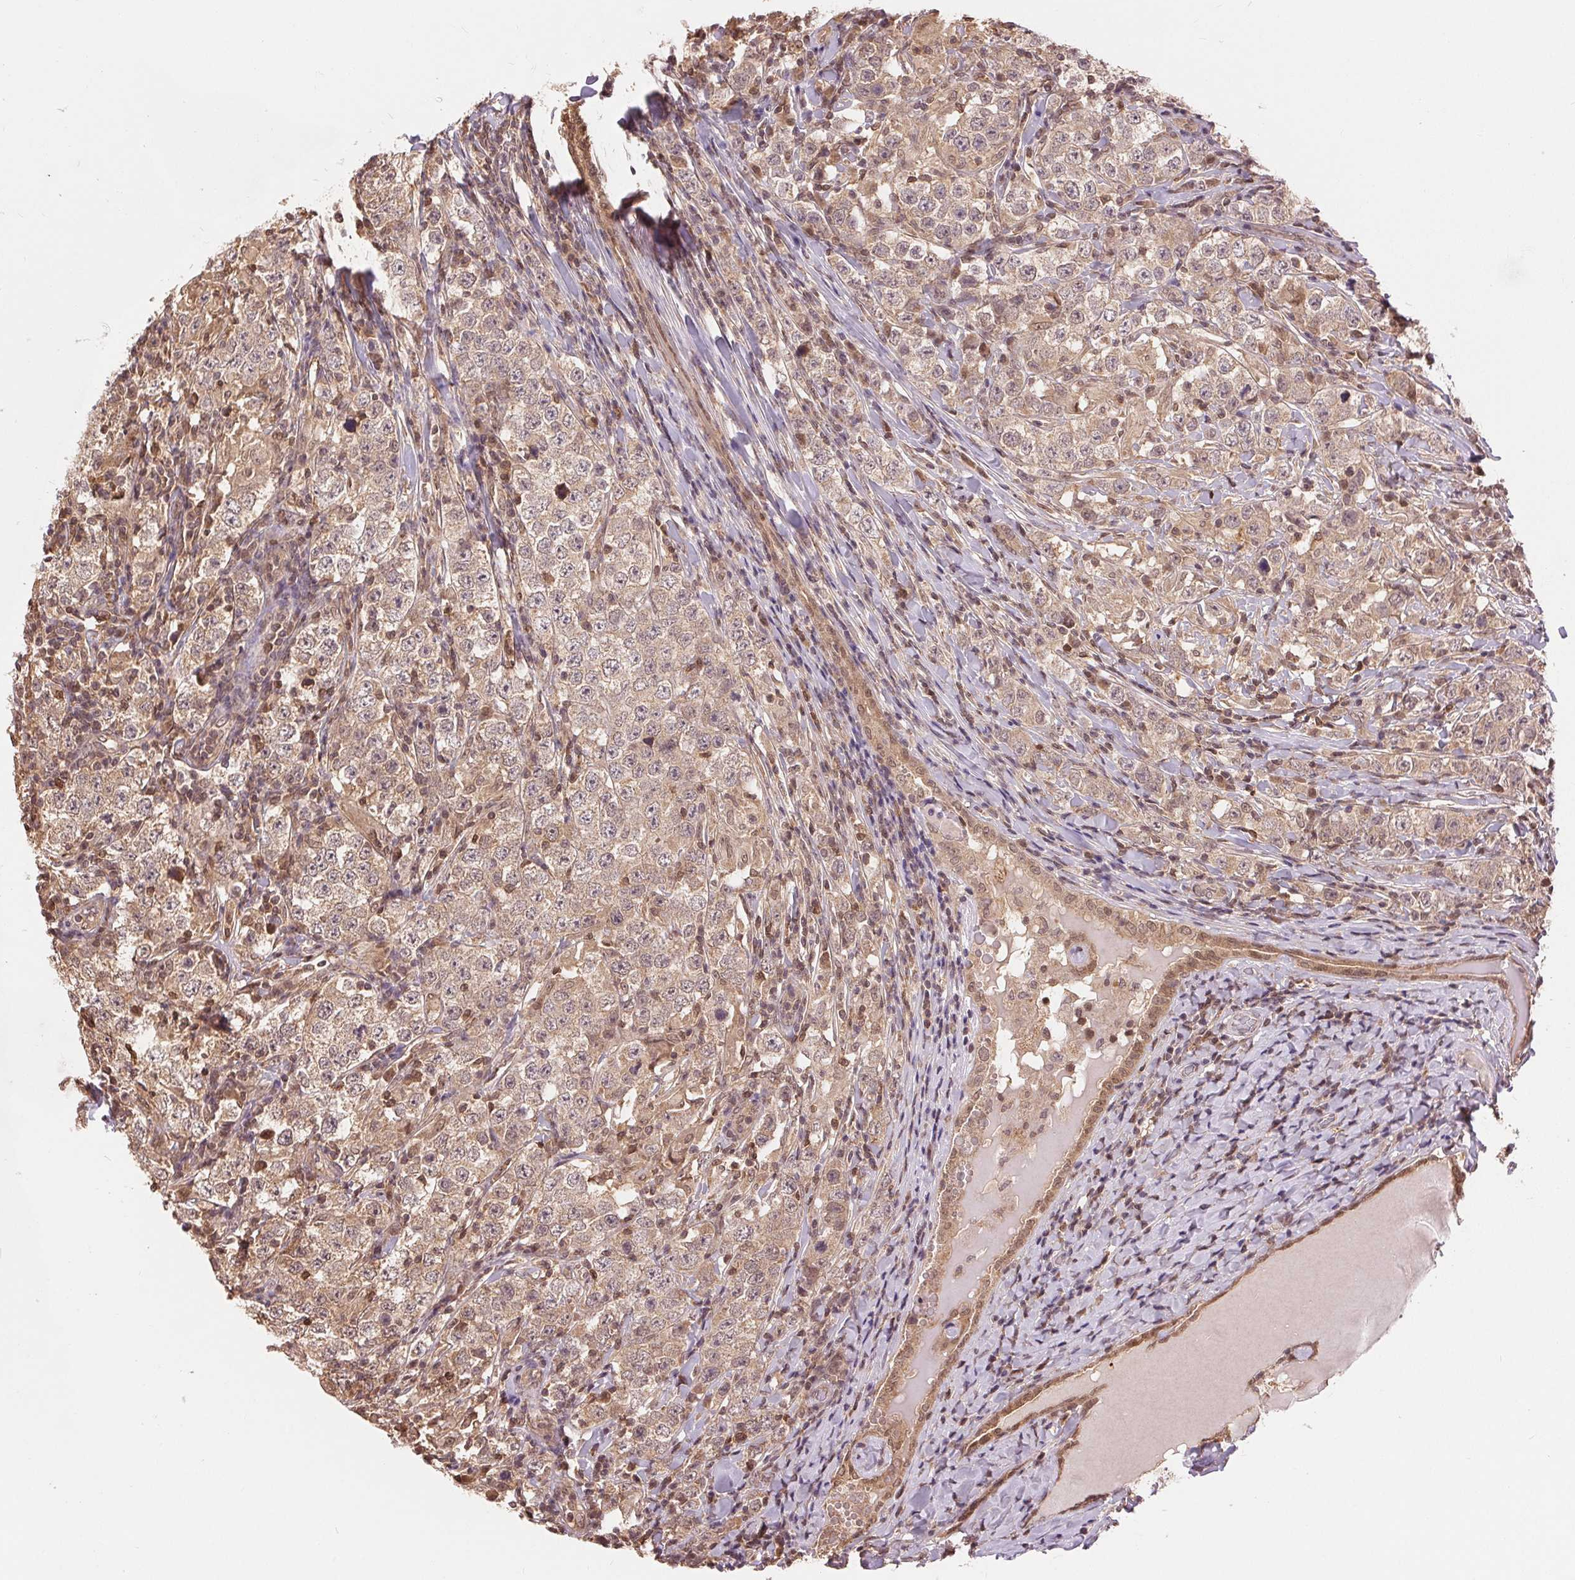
{"staining": {"intensity": "weak", "quantity": ">75%", "location": "cytoplasmic/membranous"}, "tissue": "testis cancer", "cell_type": "Tumor cells", "image_type": "cancer", "snomed": [{"axis": "morphology", "description": "Seminoma, NOS"}, {"axis": "morphology", "description": "Carcinoma, Embryonal, NOS"}, {"axis": "topography", "description": "Testis"}], "caption": "IHC of testis cancer reveals low levels of weak cytoplasmic/membranous staining in about >75% of tumor cells.", "gene": "TMEM273", "patient": {"sex": "male", "age": 41}}